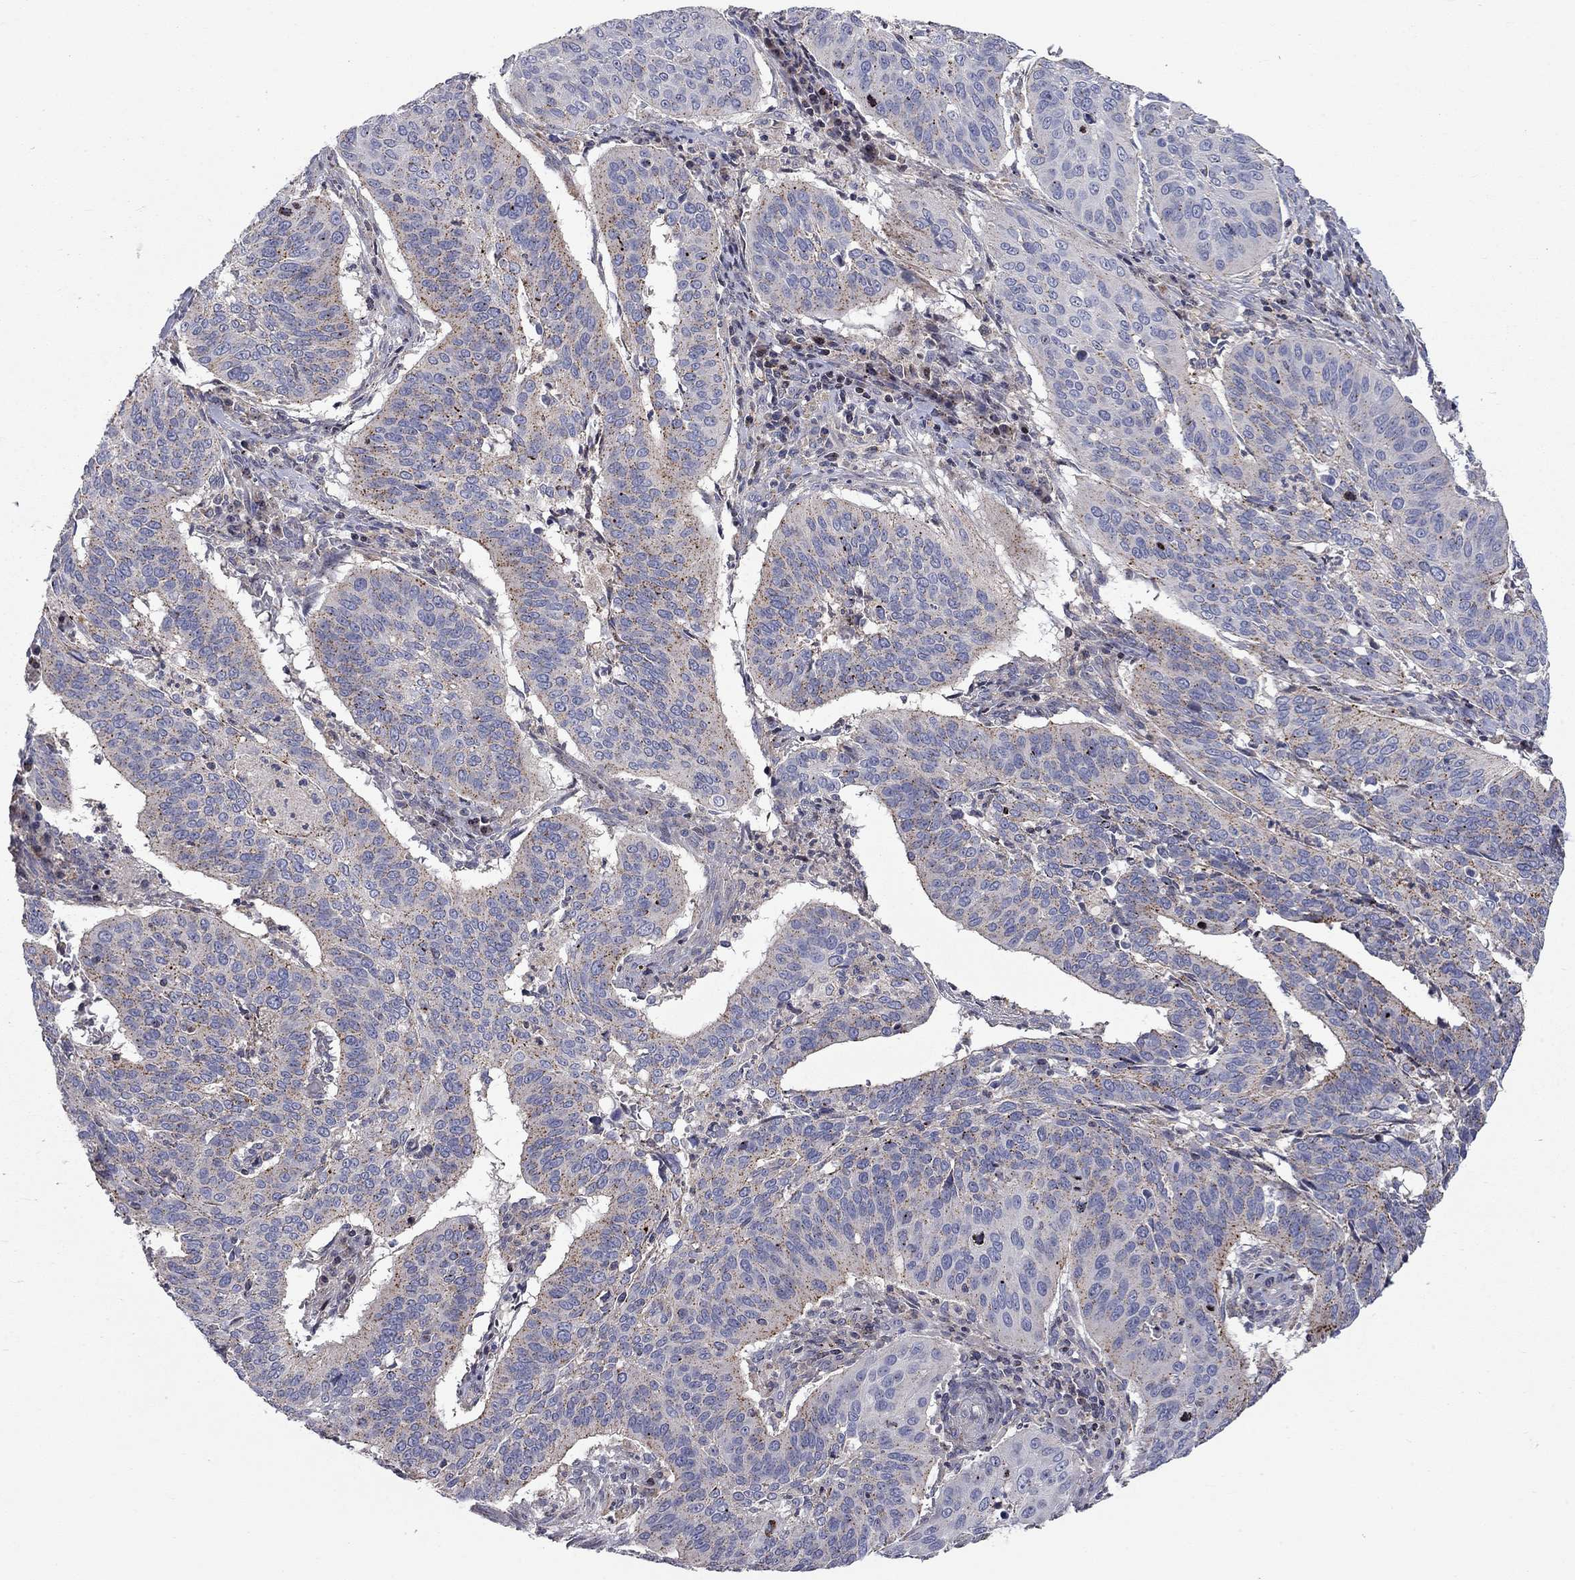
{"staining": {"intensity": "strong", "quantity": "25%-75%", "location": "cytoplasmic/membranous"}, "tissue": "cervical cancer", "cell_type": "Tumor cells", "image_type": "cancer", "snomed": [{"axis": "morphology", "description": "Normal tissue, NOS"}, {"axis": "morphology", "description": "Squamous cell carcinoma, NOS"}, {"axis": "topography", "description": "Cervix"}], "caption": "This is an image of immunohistochemistry (IHC) staining of cervical cancer, which shows strong positivity in the cytoplasmic/membranous of tumor cells.", "gene": "ERN2", "patient": {"sex": "female", "age": 39}}